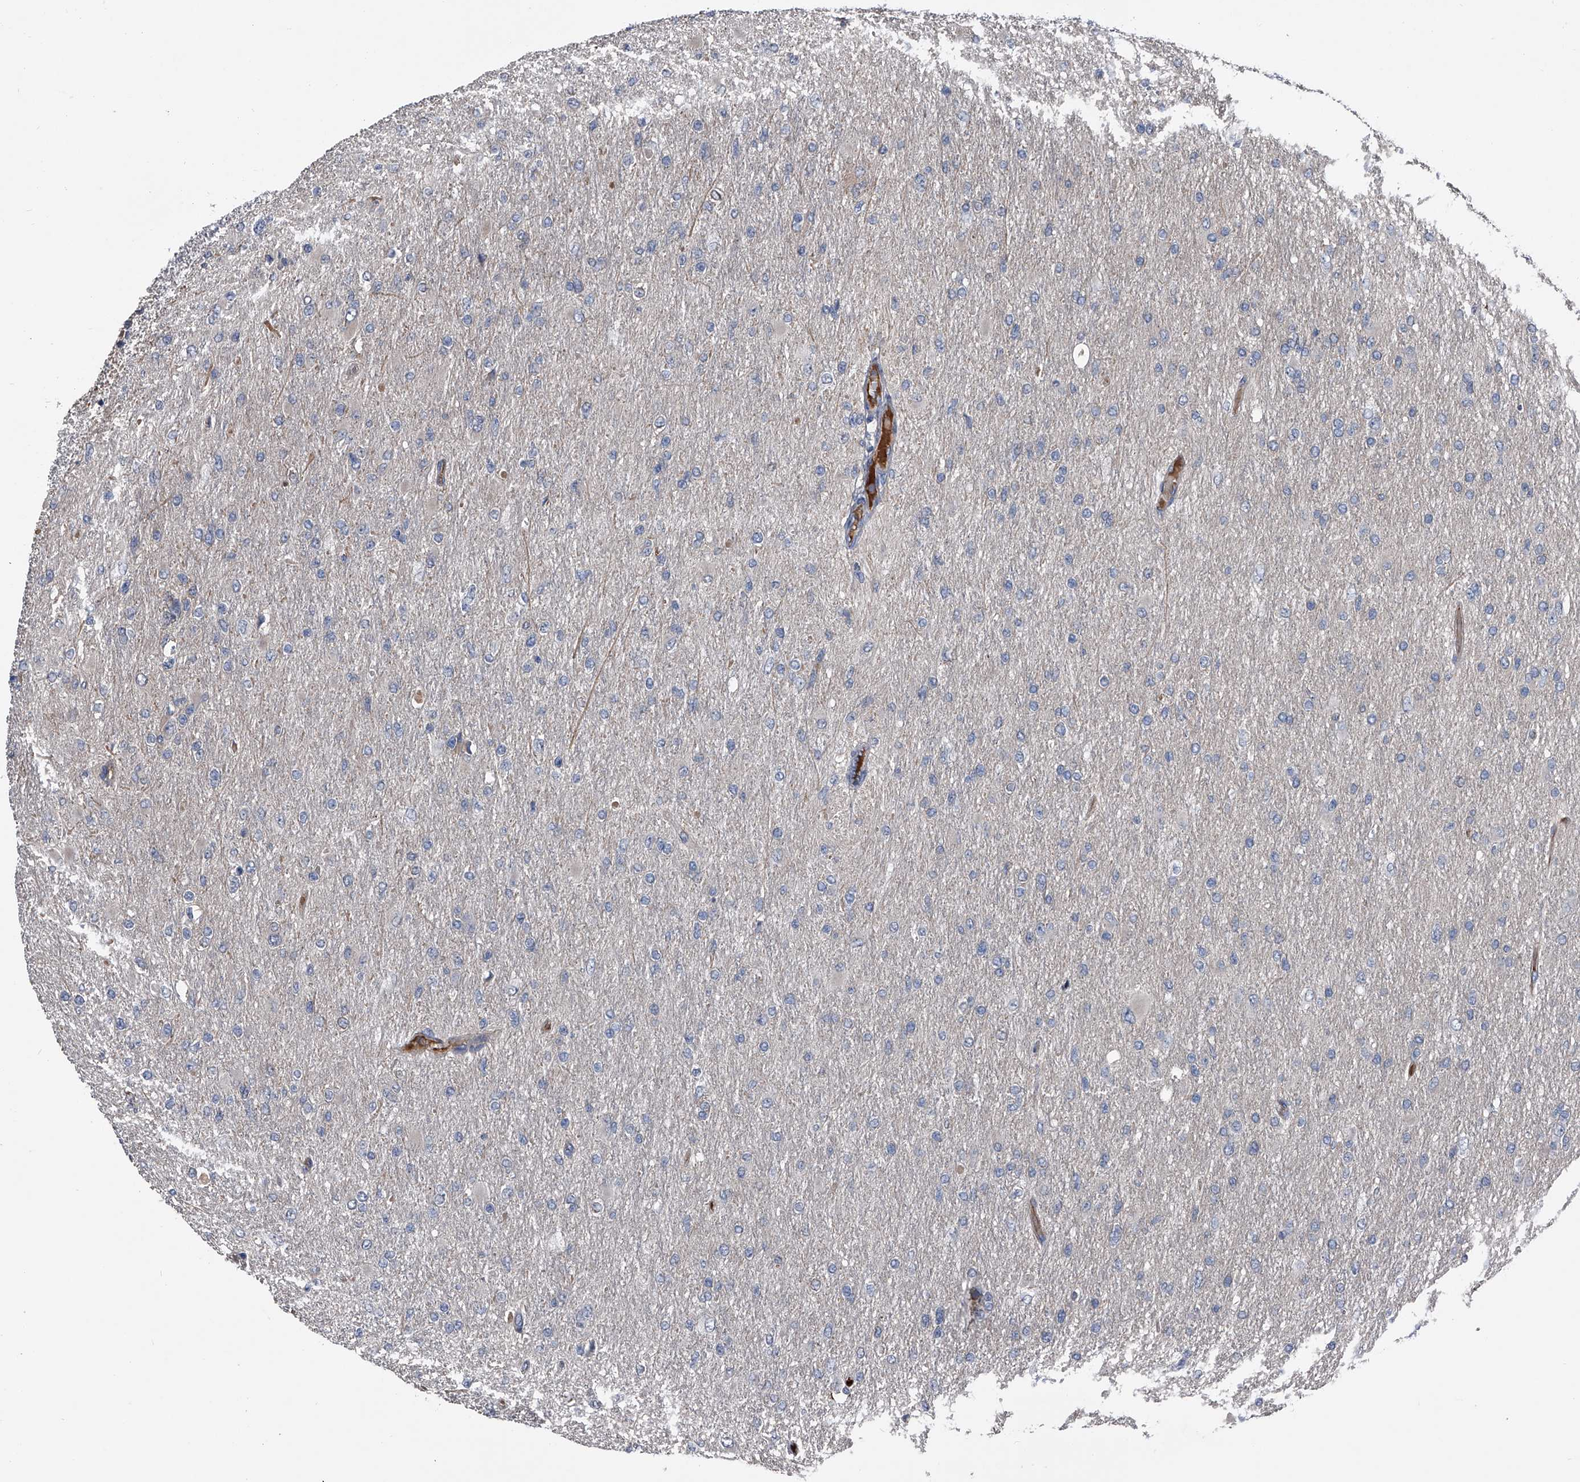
{"staining": {"intensity": "negative", "quantity": "none", "location": "none"}, "tissue": "glioma", "cell_type": "Tumor cells", "image_type": "cancer", "snomed": [{"axis": "morphology", "description": "Glioma, malignant, High grade"}, {"axis": "topography", "description": "Cerebral cortex"}], "caption": "IHC of human malignant glioma (high-grade) demonstrates no staining in tumor cells.", "gene": "KIF13A", "patient": {"sex": "female", "age": 36}}